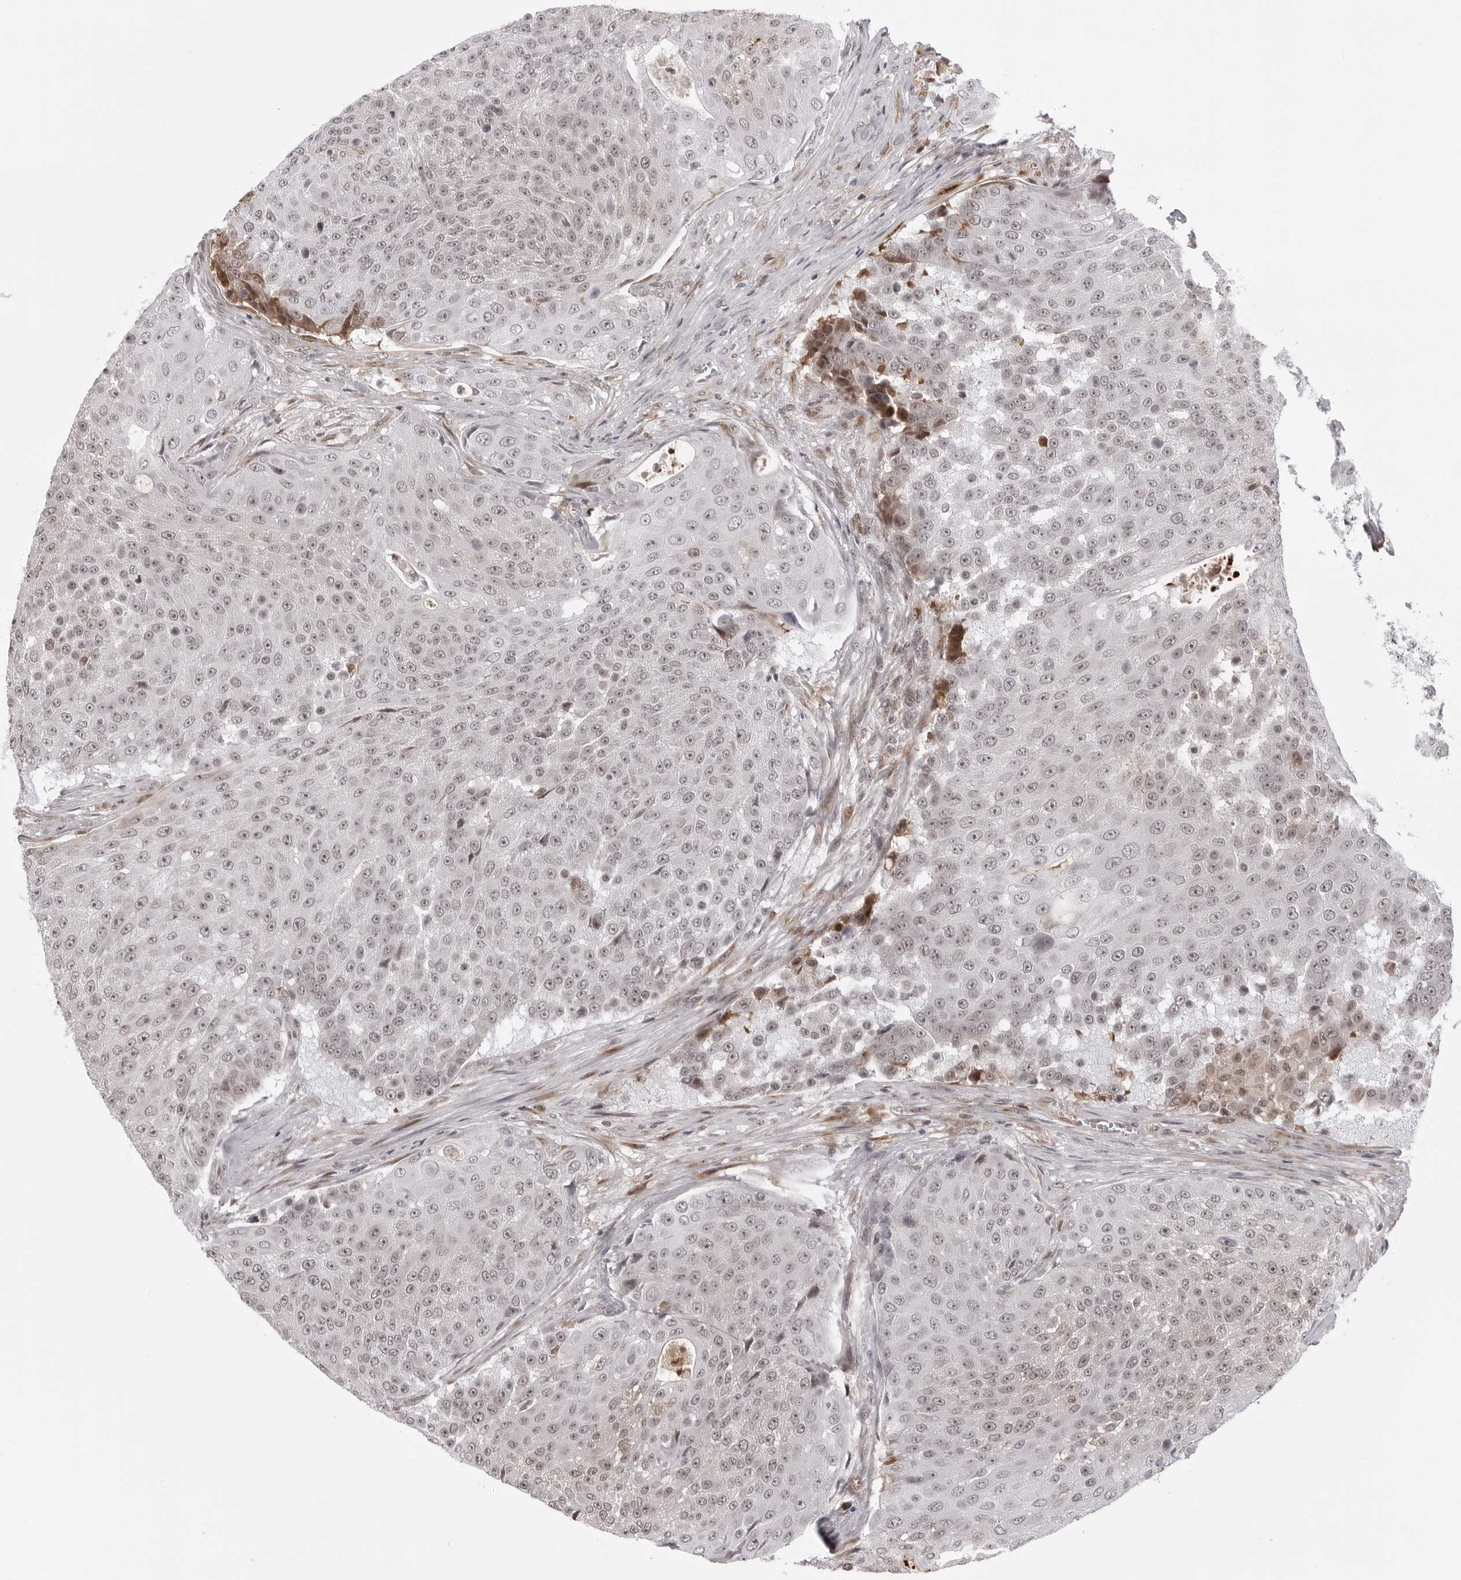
{"staining": {"intensity": "weak", "quantity": ">75%", "location": "nuclear"}, "tissue": "urothelial cancer", "cell_type": "Tumor cells", "image_type": "cancer", "snomed": [{"axis": "morphology", "description": "Urothelial carcinoma, High grade"}, {"axis": "topography", "description": "Urinary bladder"}], "caption": "Approximately >75% of tumor cells in human high-grade urothelial carcinoma exhibit weak nuclear protein positivity as visualized by brown immunohistochemical staining.", "gene": "PHF3", "patient": {"sex": "female", "age": 63}}